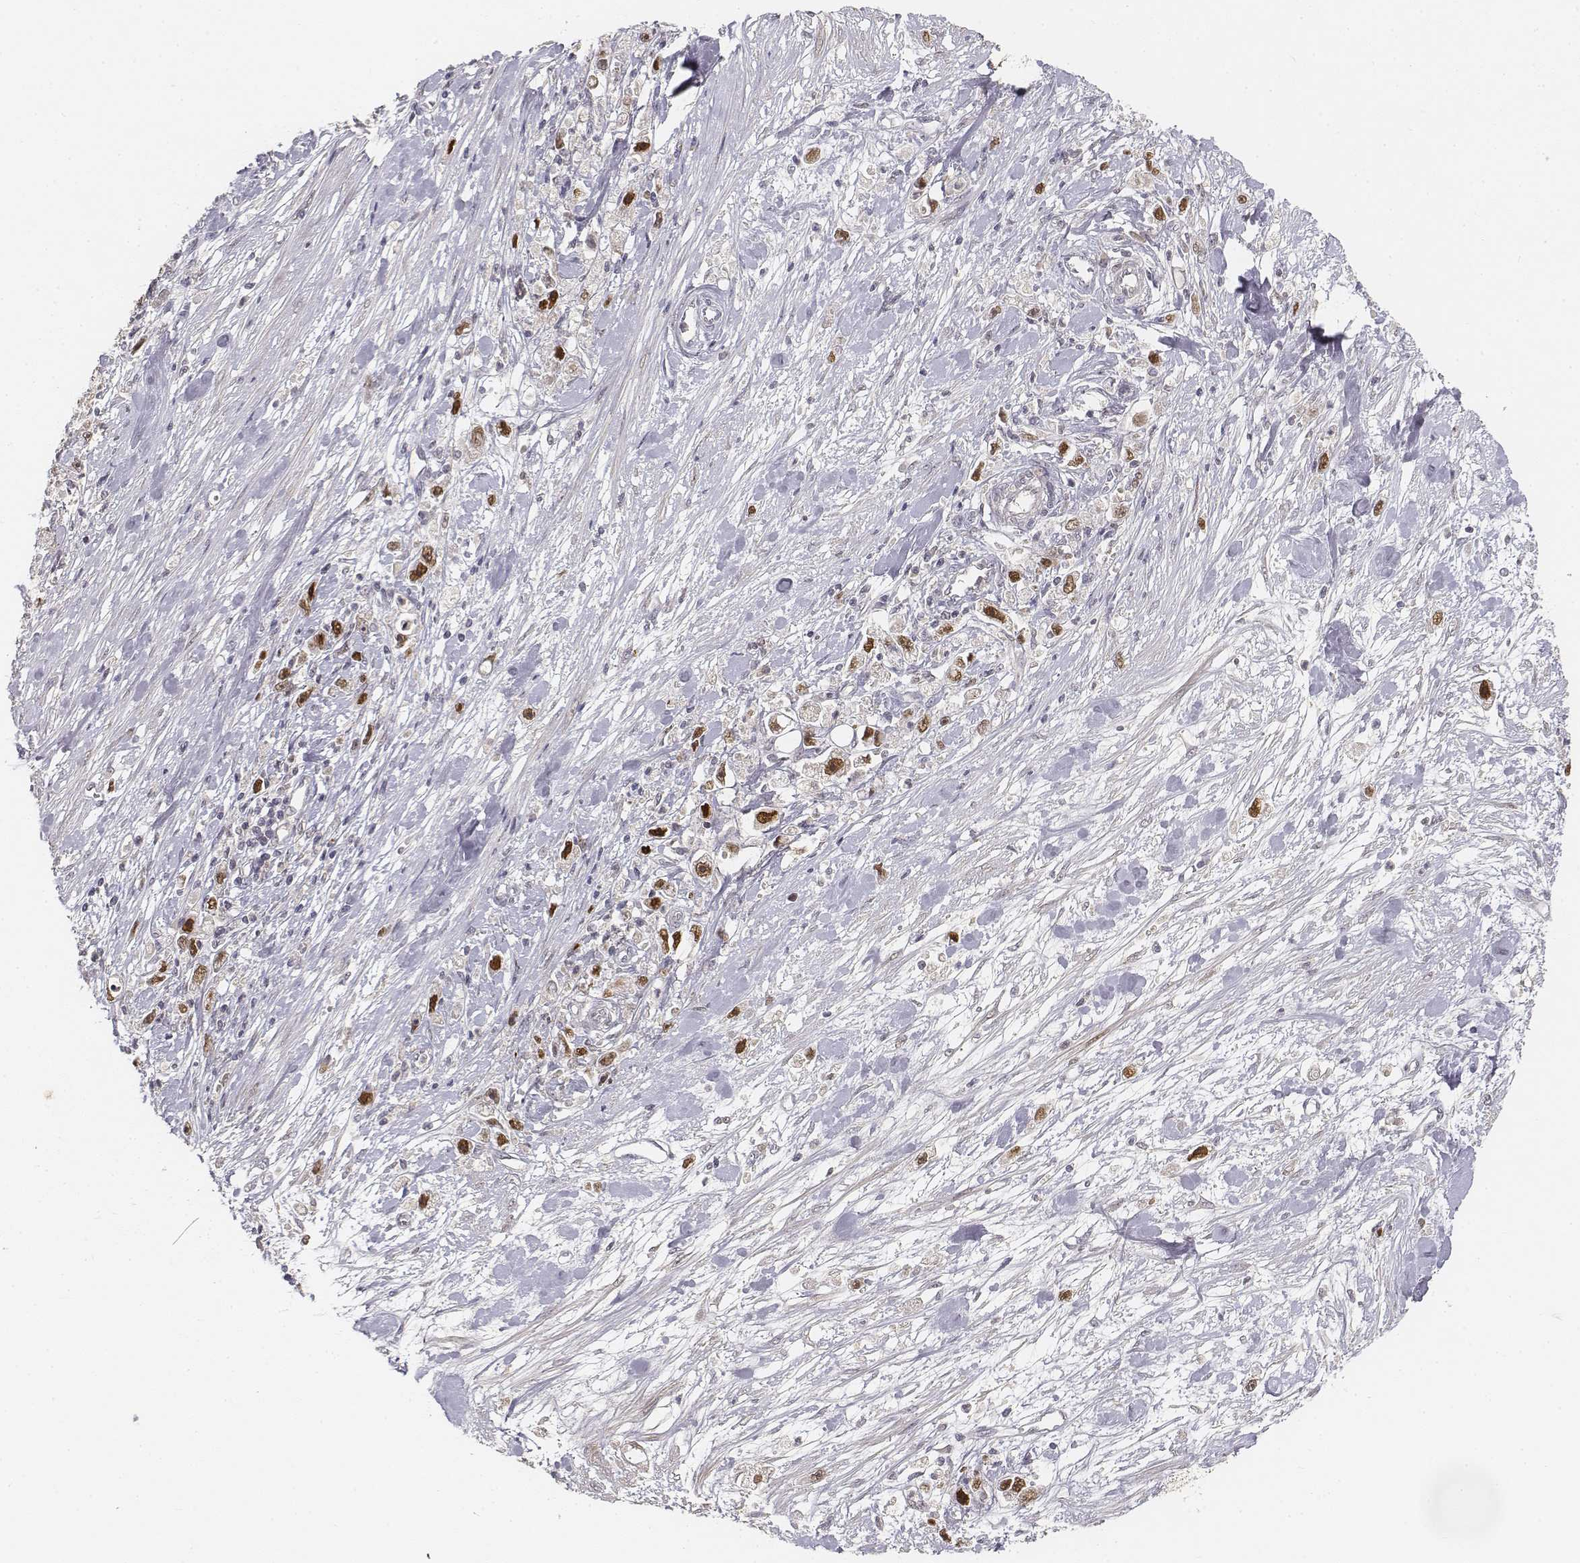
{"staining": {"intensity": "moderate", "quantity": ">75%", "location": "nuclear"}, "tissue": "stomach cancer", "cell_type": "Tumor cells", "image_type": "cancer", "snomed": [{"axis": "morphology", "description": "Adenocarcinoma, NOS"}, {"axis": "topography", "description": "Stomach"}], "caption": "An immunohistochemistry (IHC) histopathology image of tumor tissue is shown. Protein staining in brown highlights moderate nuclear positivity in adenocarcinoma (stomach) within tumor cells.", "gene": "FANCD2", "patient": {"sex": "female", "age": 59}}